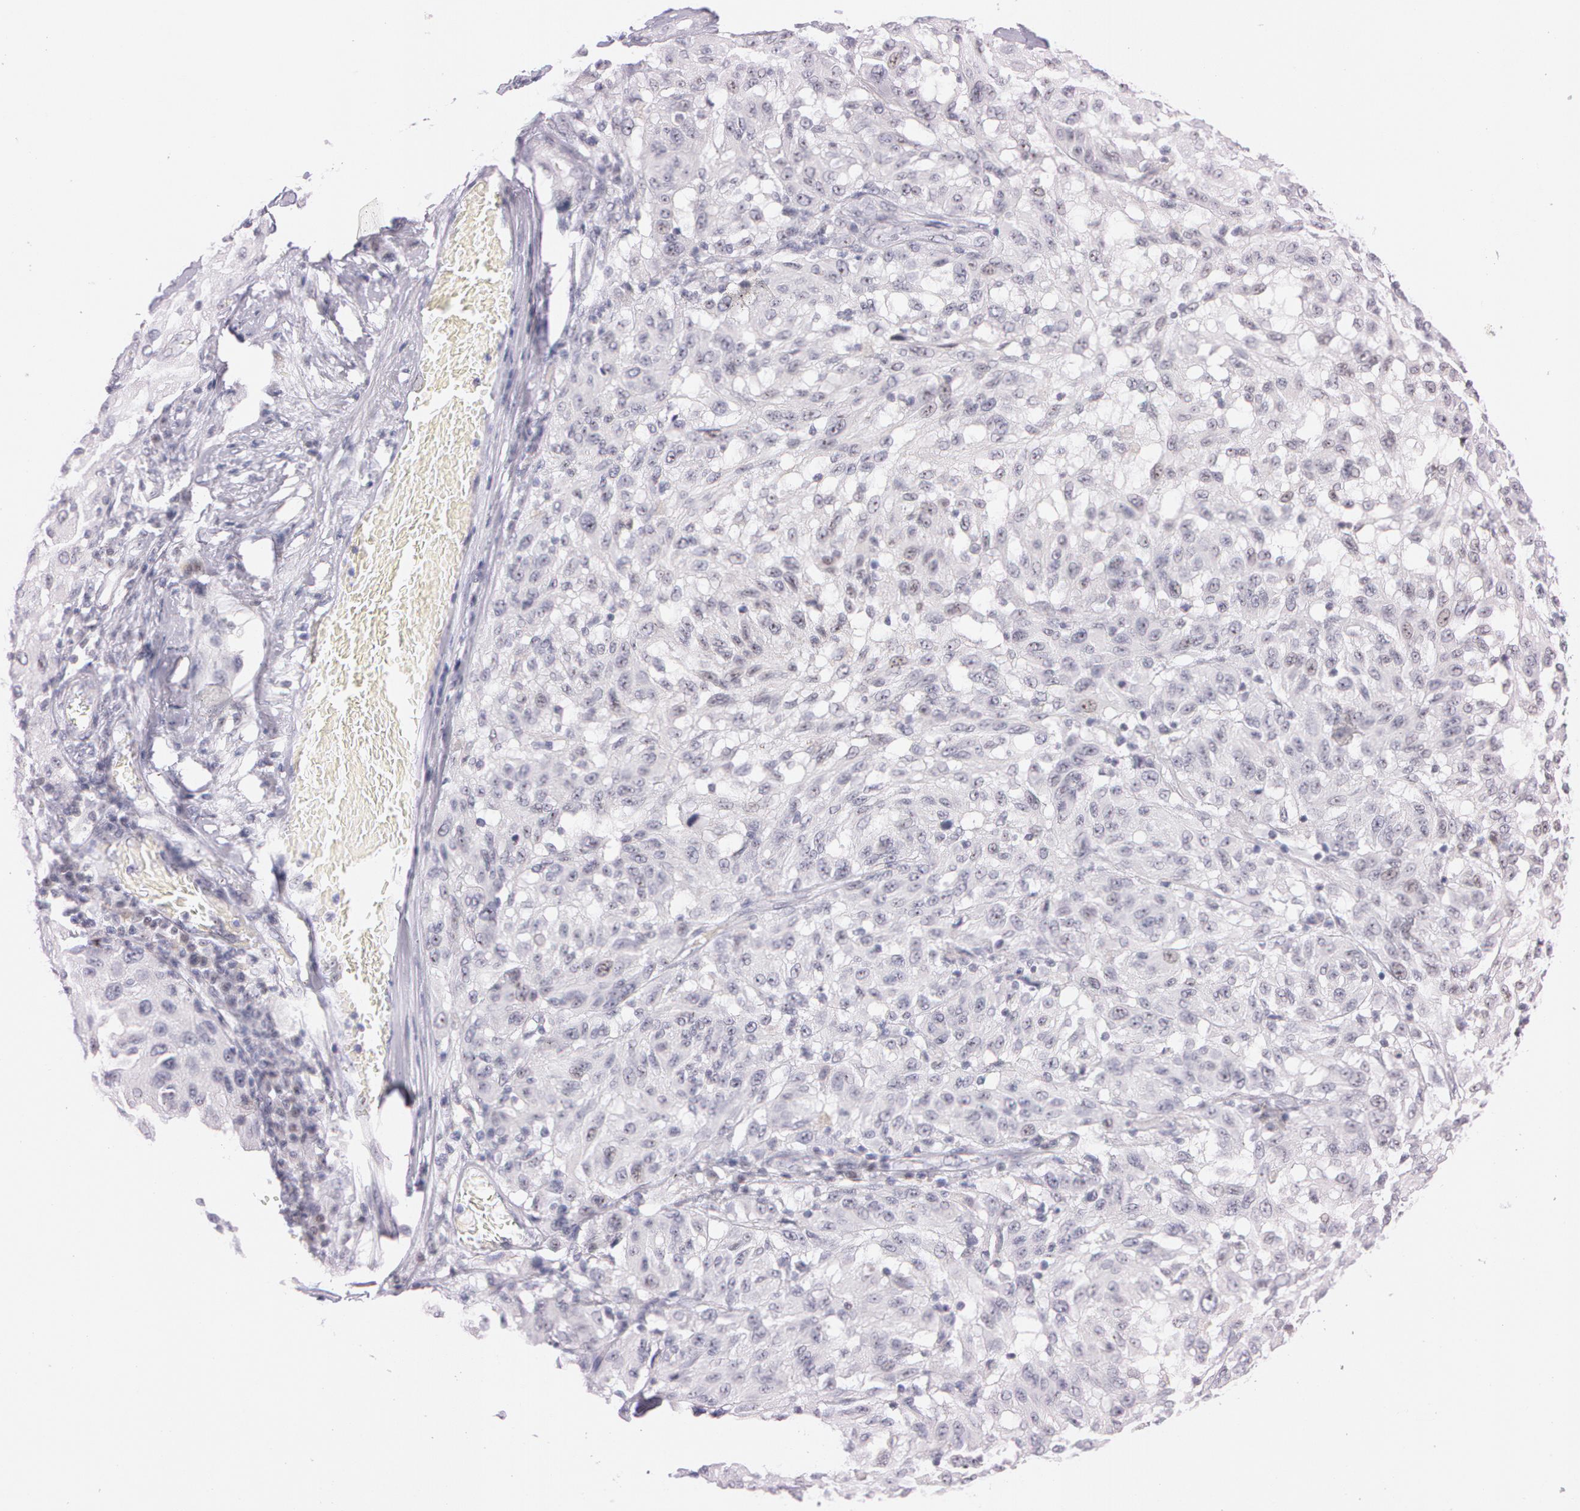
{"staining": {"intensity": "weak", "quantity": "25%-75%", "location": "nuclear"}, "tissue": "melanoma", "cell_type": "Tumor cells", "image_type": "cancer", "snomed": [{"axis": "morphology", "description": "Malignant melanoma, NOS"}, {"axis": "topography", "description": "Skin"}], "caption": "Protein expression by immunohistochemistry exhibits weak nuclear expression in approximately 25%-75% of tumor cells in malignant melanoma.", "gene": "FBL", "patient": {"sex": "female", "age": 77}}